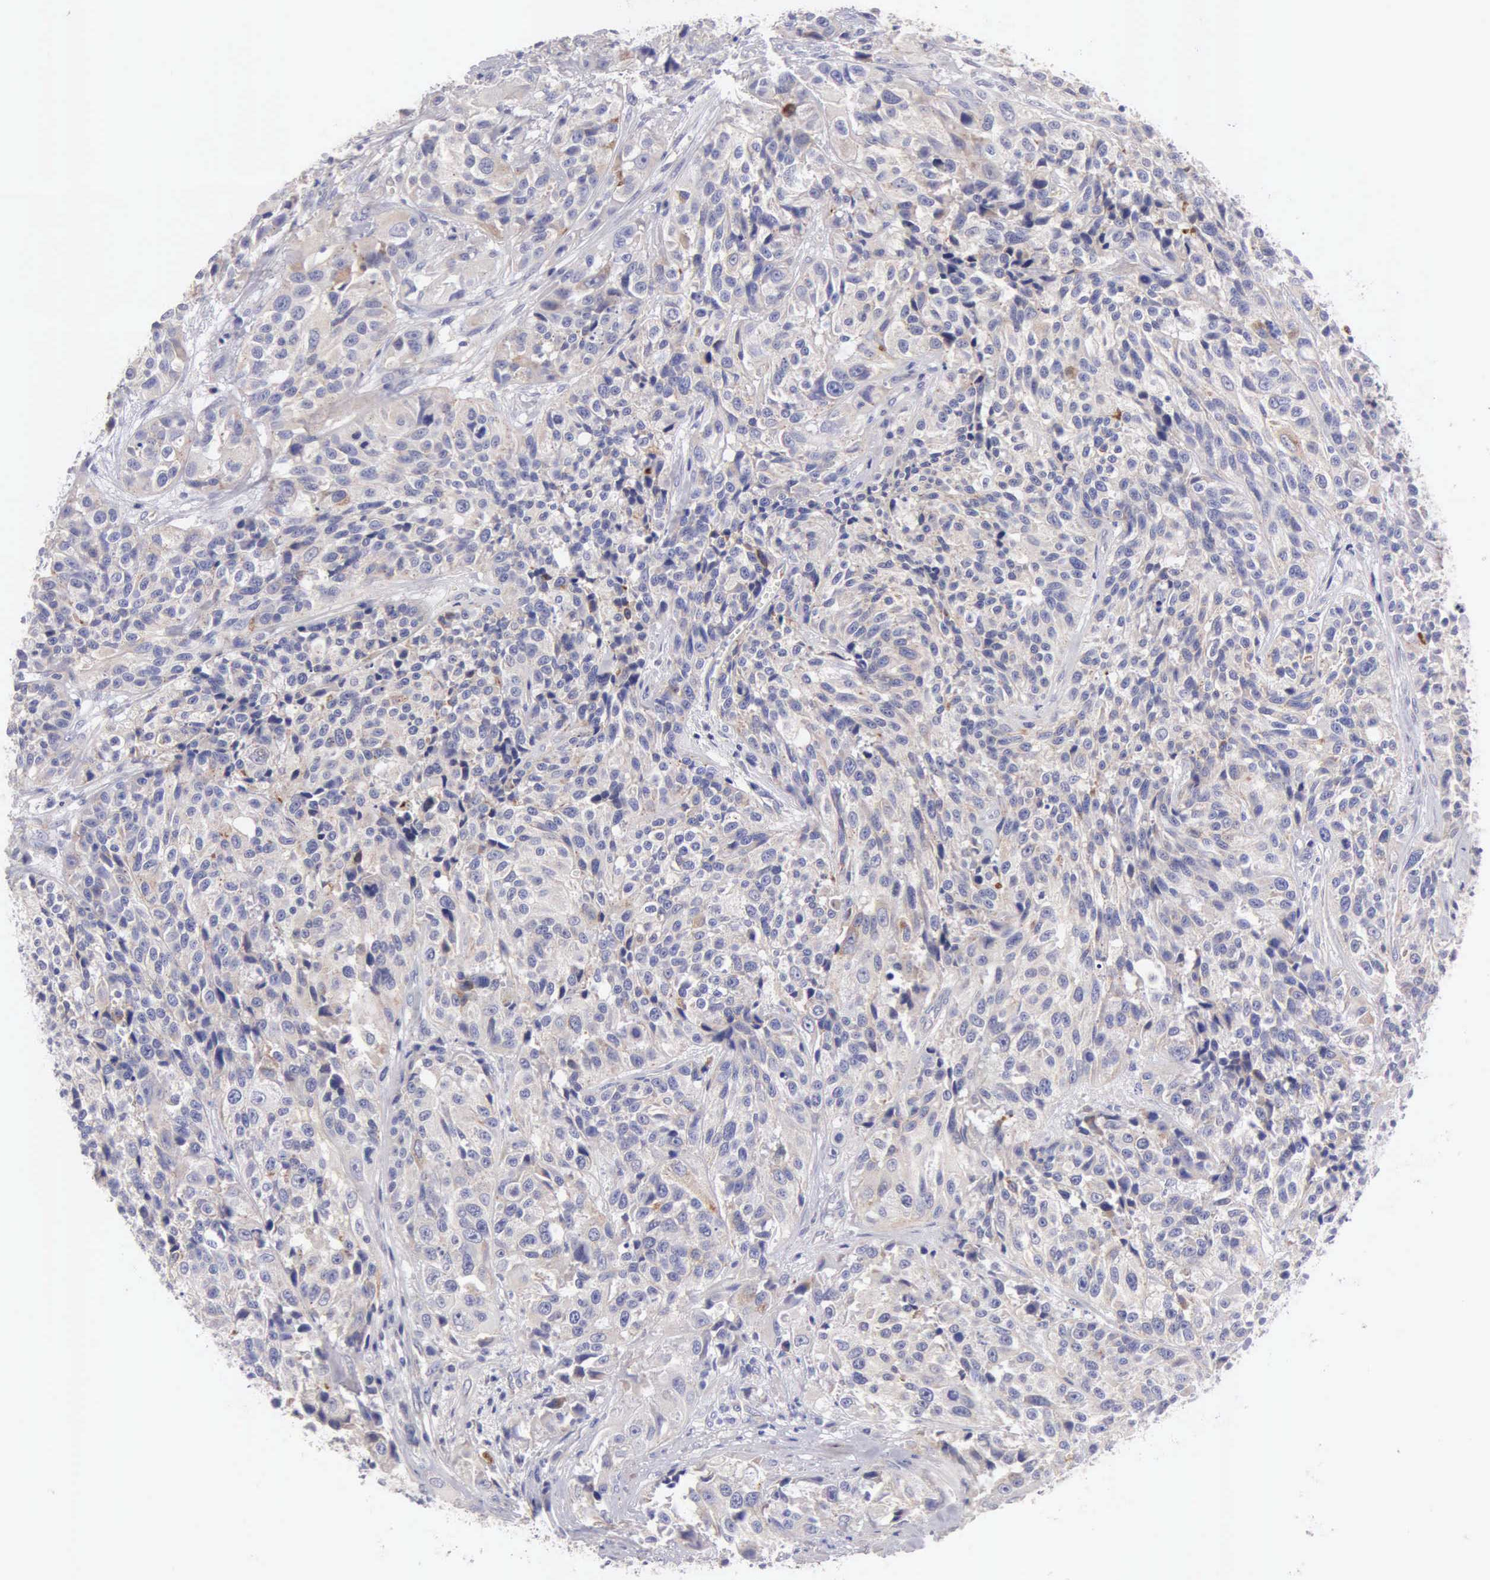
{"staining": {"intensity": "weak", "quantity": "<25%", "location": "cytoplasmic/membranous"}, "tissue": "urothelial cancer", "cell_type": "Tumor cells", "image_type": "cancer", "snomed": [{"axis": "morphology", "description": "Urothelial carcinoma, High grade"}, {"axis": "topography", "description": "Urinary bladder"}], "caption": "Immunohistochemistry (IHC) photomicrograph of neoplastic tissue: high-grade urothelial carcinoma stained with DAB (3,3'-diaminobenzidine) demonstrates no significant protein staining in tumor cells. The staining was performed using DAB to visualize the protein expression in brown, while the nuclei were stained in blue with hematoxylin (Magnification: 20x).", "gene": "APP", "patient": {"sex": "female", "age": 81}}